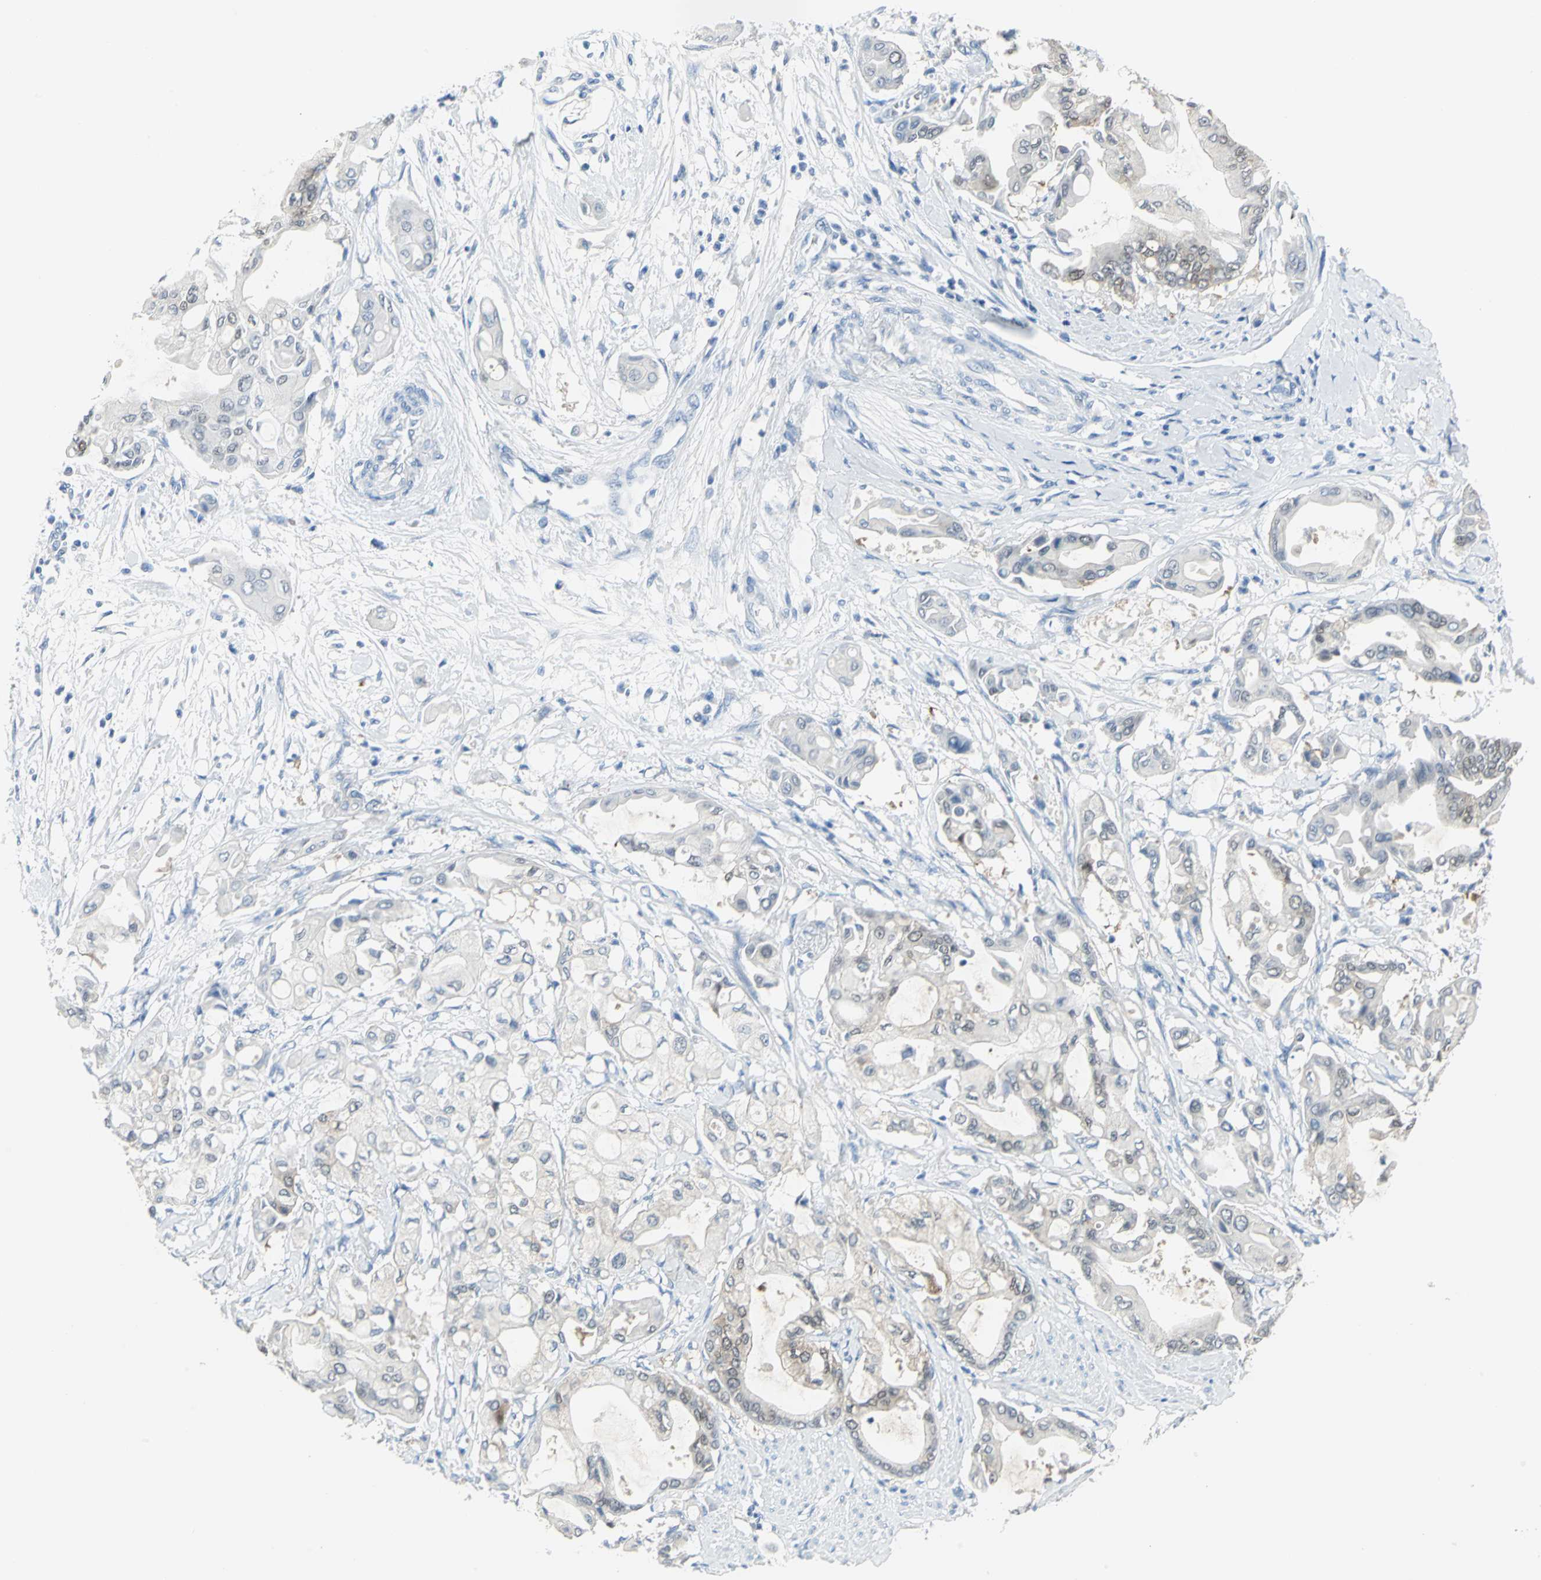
{"staining": {"intensity": "negative", "quantity": "none", "location": "none"}, "tissue": "pancreatic cancer", "cell_type": "Tumor cells", "image_type": "cancer", "snomed": [{"axis": "morphology", "description": "Adenocarcinoma, NOS"}, {"axis": "morphology", "description": "Adenocarcinoma, metastatic, NOS"}, {"axis": "topography", "description": "Lymph node"}, {"axis": "topography", "description": "Pancreas"}, {"axis": "topography", "description": "Duodenum"}], "caption": "This is a micrograph of immunohistochemistry staining of pancreatic cancer (metastatic adenocarcinoma), which shows no positivity in tumor cells.", "gene": "SFN", "patient": {"sex": "female", "age": 64}}